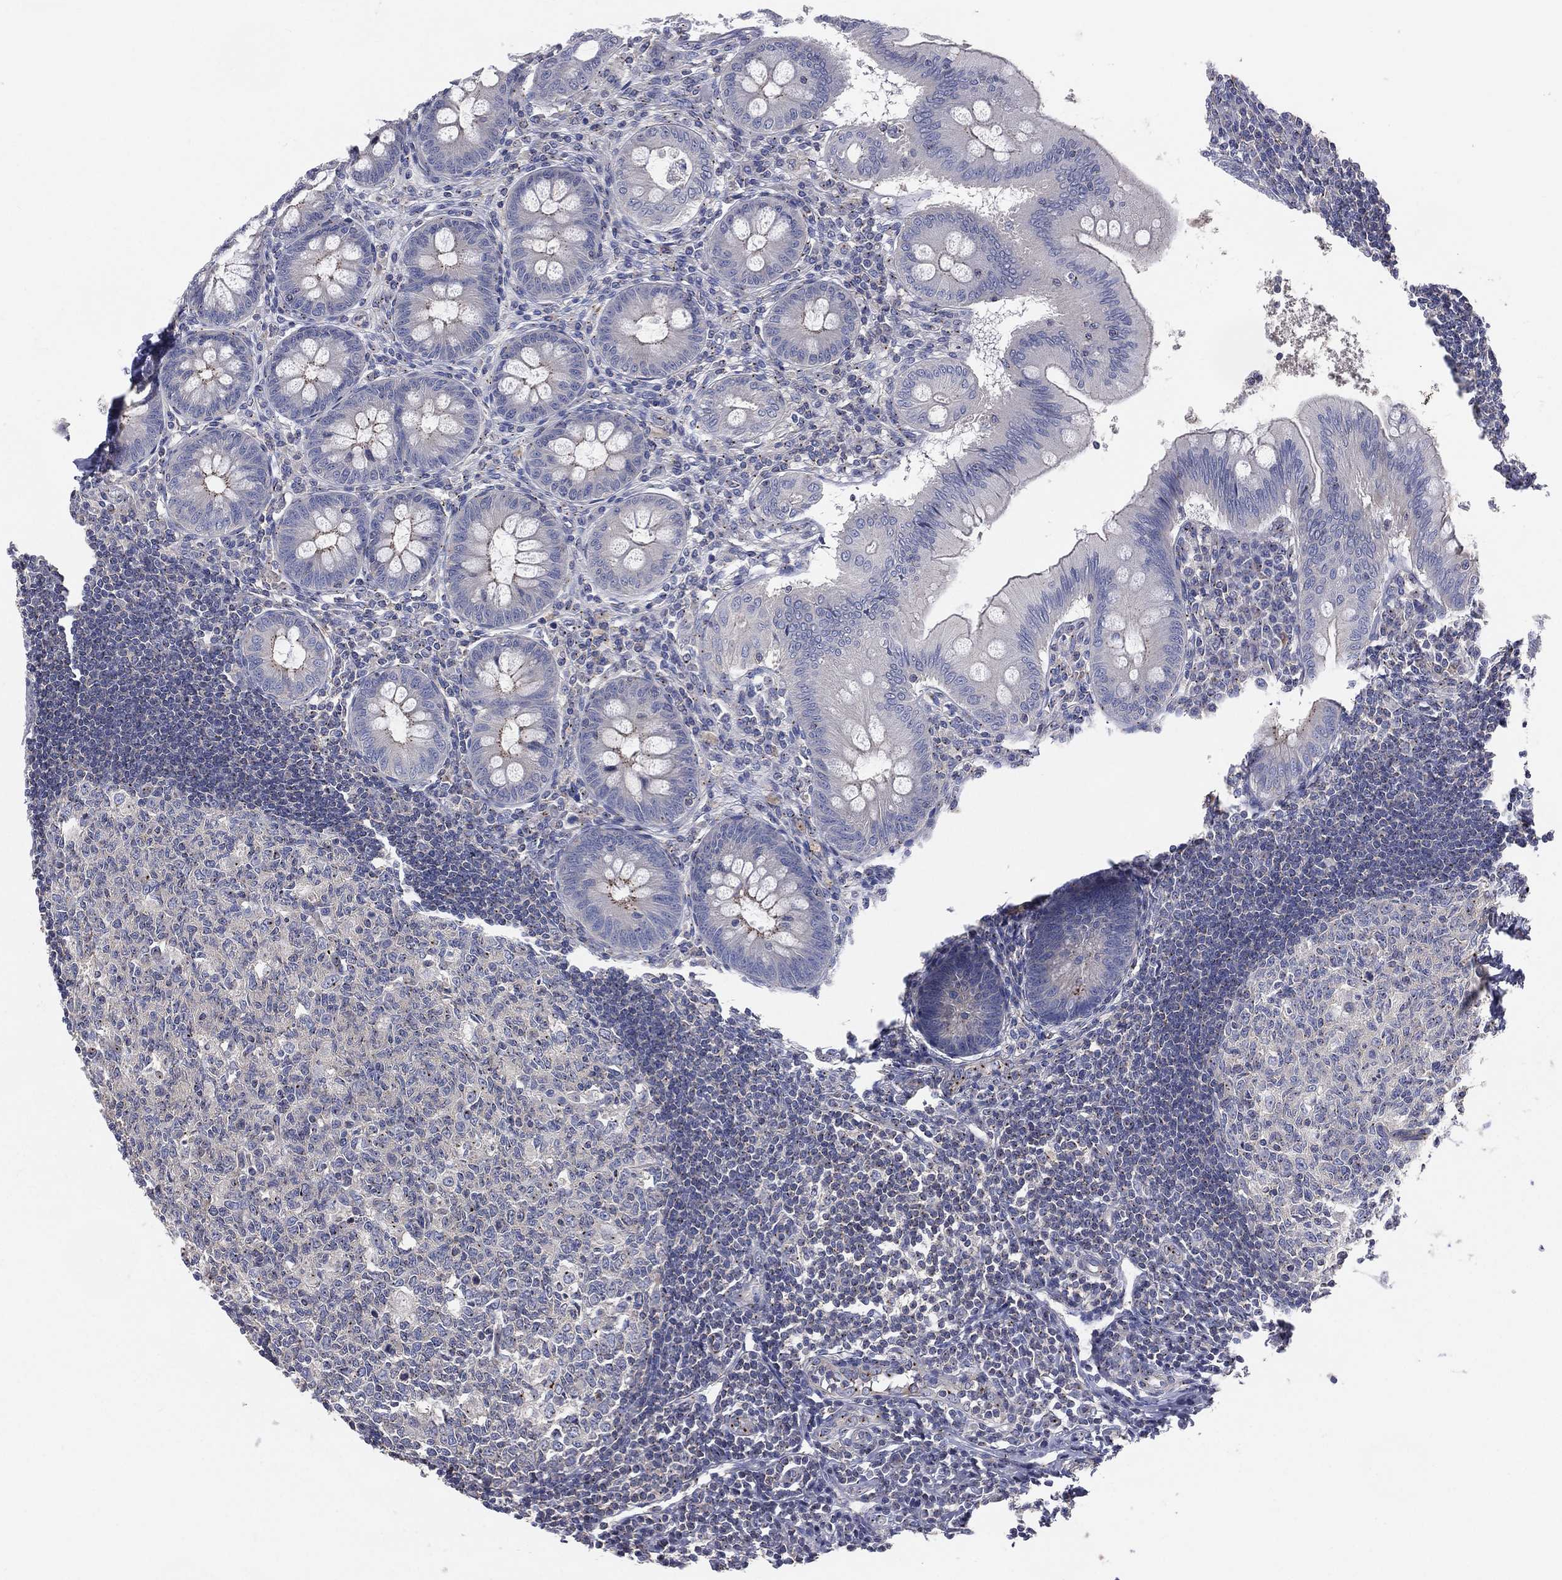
{"staining": {"intensity": "moderate", "quantity": "<25%", "location": "cytoplasmic/membranous"}, "tissue": "appendix", "cell_type": "Glandular cells", "image_type": "normal", "snomed": [{"axis": "morphology", "description": "Normal tissue, NOS"}, {"axis": "morphology", "description": "Inflammation, NOS"}, {"axis": "topography", "description": "Appendix"}], "caption": "Immunohistochemistry (IHC) photomicrograph of normal appendix: appendix stained using immunohistochemistry (IHC) demonstrates low levels of moderate protein expression localized specifically in the cytoplasmic/membranous of glandular cells, appearing as a cytoplasmic/membranous brown color.", "gene": "CROCC", "patient": {"sex": "male", "age": 16}}